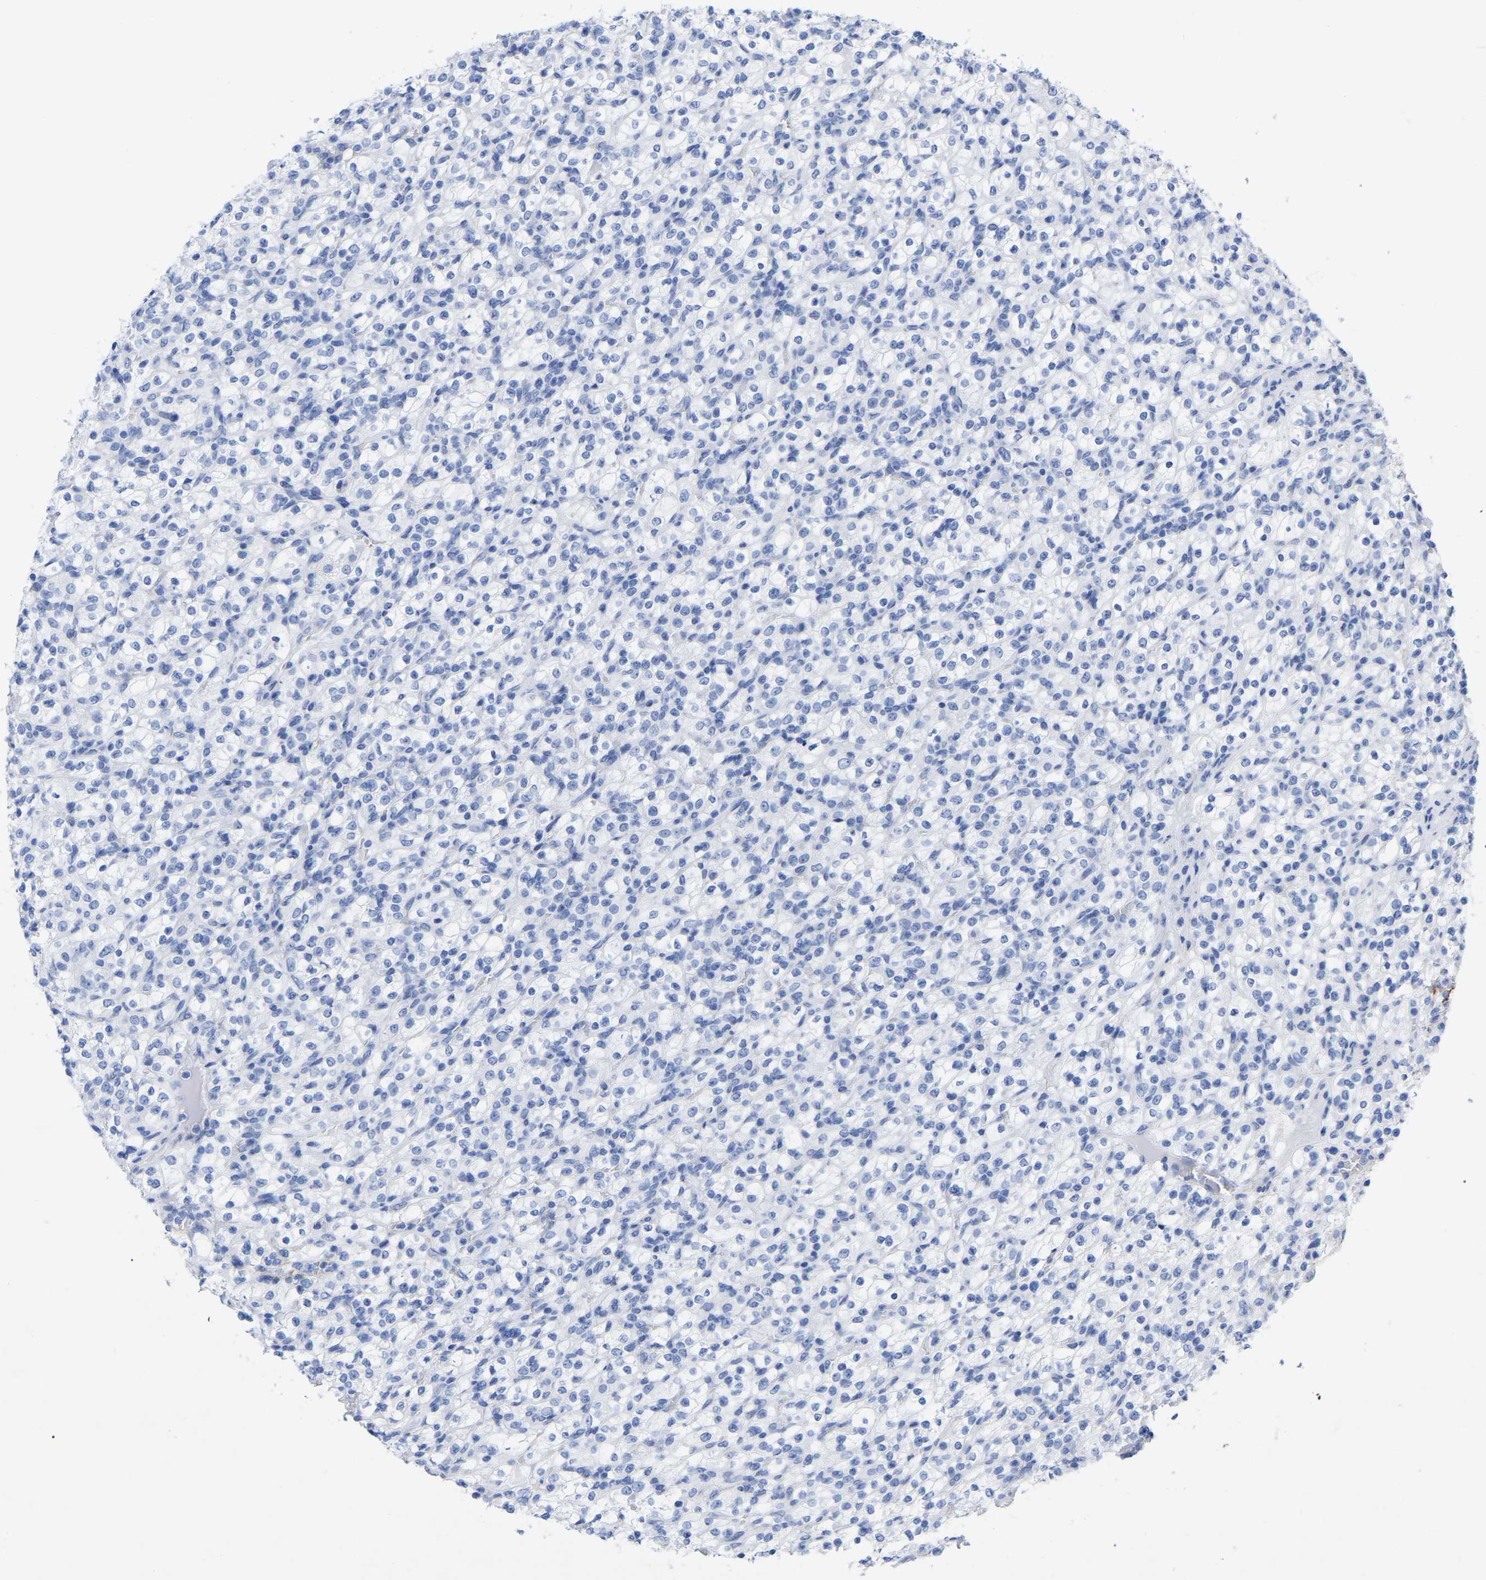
{"staining": {"intensity": "negative", "quantity": "none", "location": "none"}, "tissue": "renal cancer", "cell_type": "Tumor cells", "image_type": "cancer", "snomed": [{"axis": "morphology", "description": "Normal tissue, NOS"}, {"axis": "morphology", "description": "Adenocarcinoma, NOS"}, {"axis": "topography", "description": "Kidney"}], "caption": "Immunohistochemical staining of human renal adenocarcinoma displays no significant positivity in tumor cells.", "gene": "HAPLN1", "patient": {"sex": "female", "age": 72}}